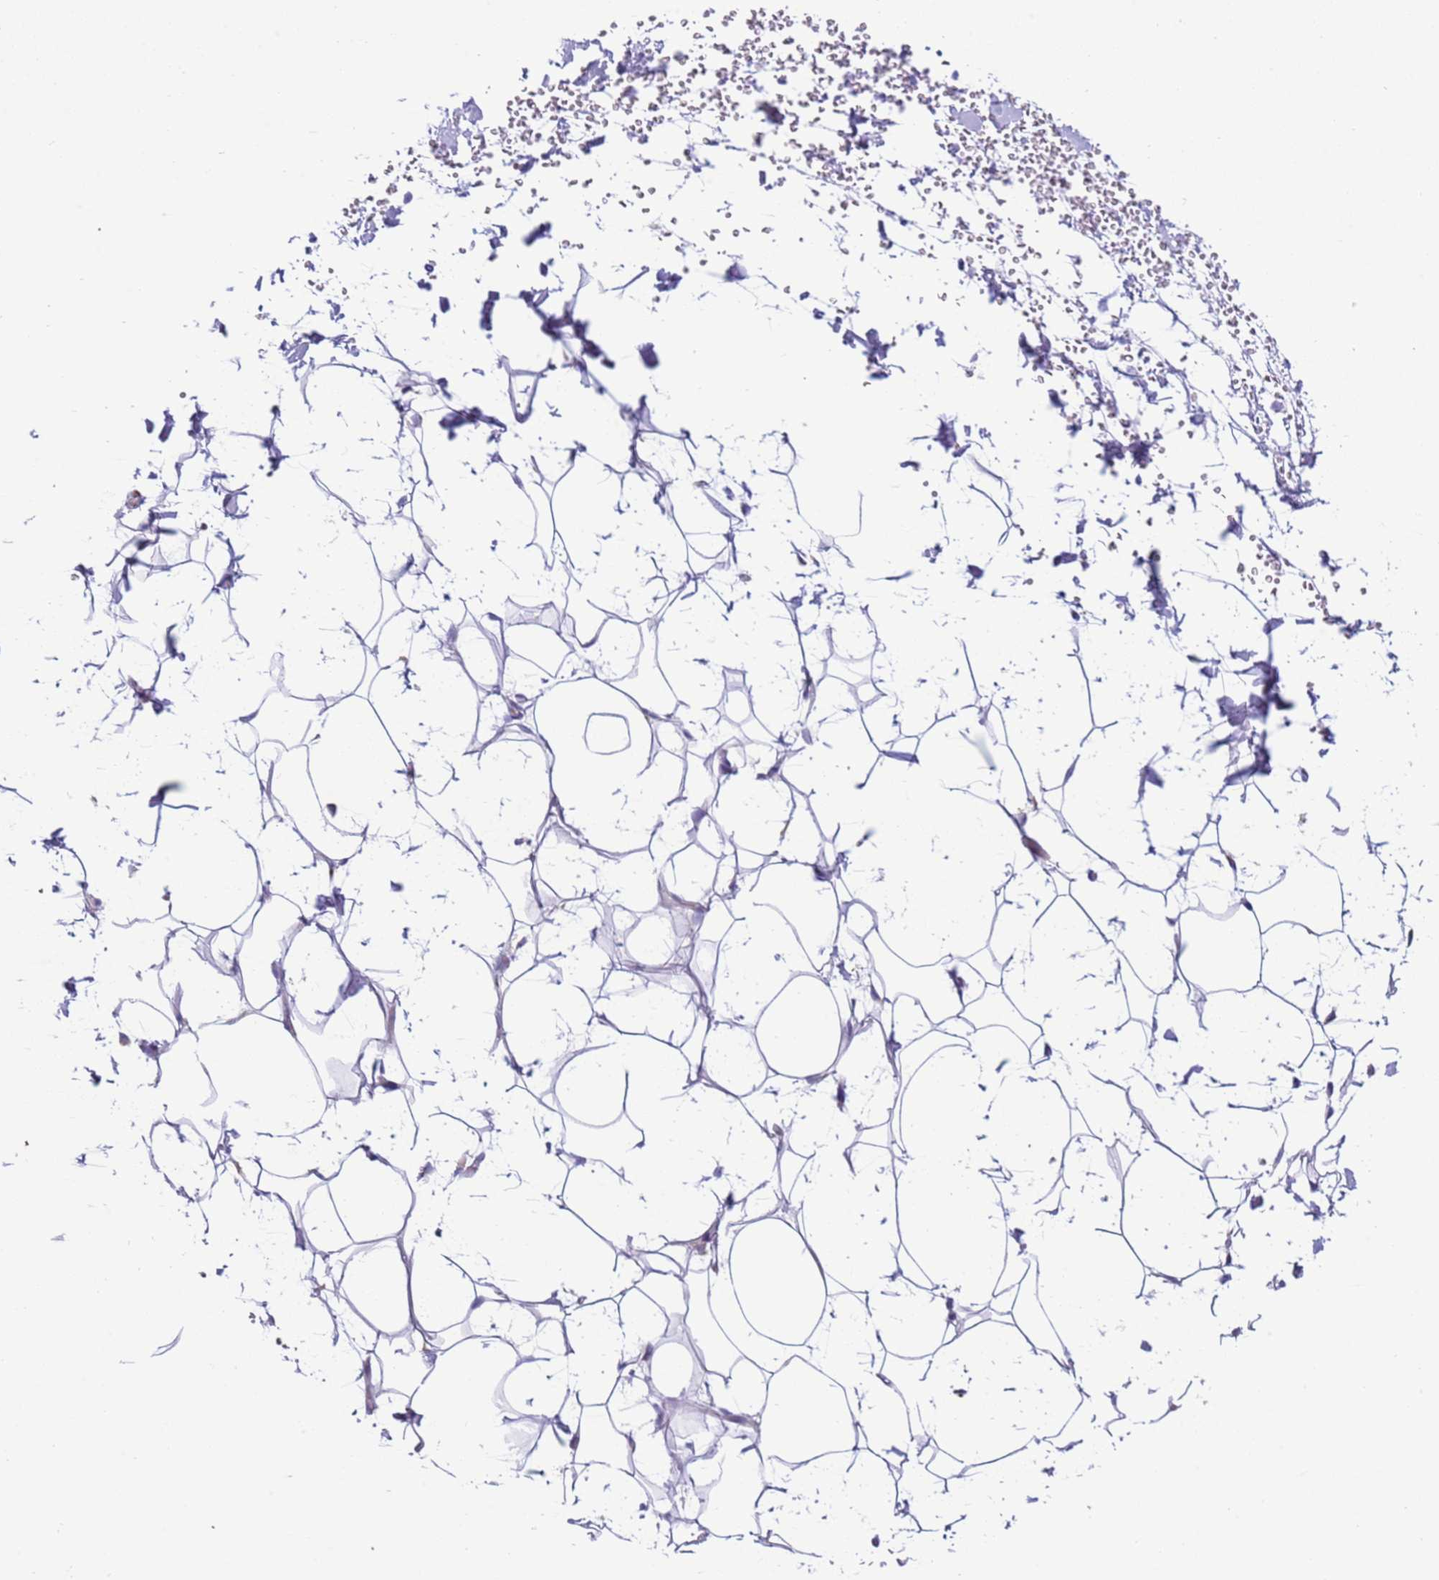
{"staining": {"intensity": "negative", "quantity": "none", "location": "none"}, "tissue": "adipose tissue", "cell_type": "Adipocytes", "image_type": "normal", "snomed": [{"axis": "morphology", "description": "Normal tissue, NOS"}, {"axis": "topography", "description": "Breast"}], "caption": "Protein analysis of benign adipose tissue shows no significant positivity in adipocytes.", "gene": "VARS1", "patient": {"sex": "female", "age": 26}}